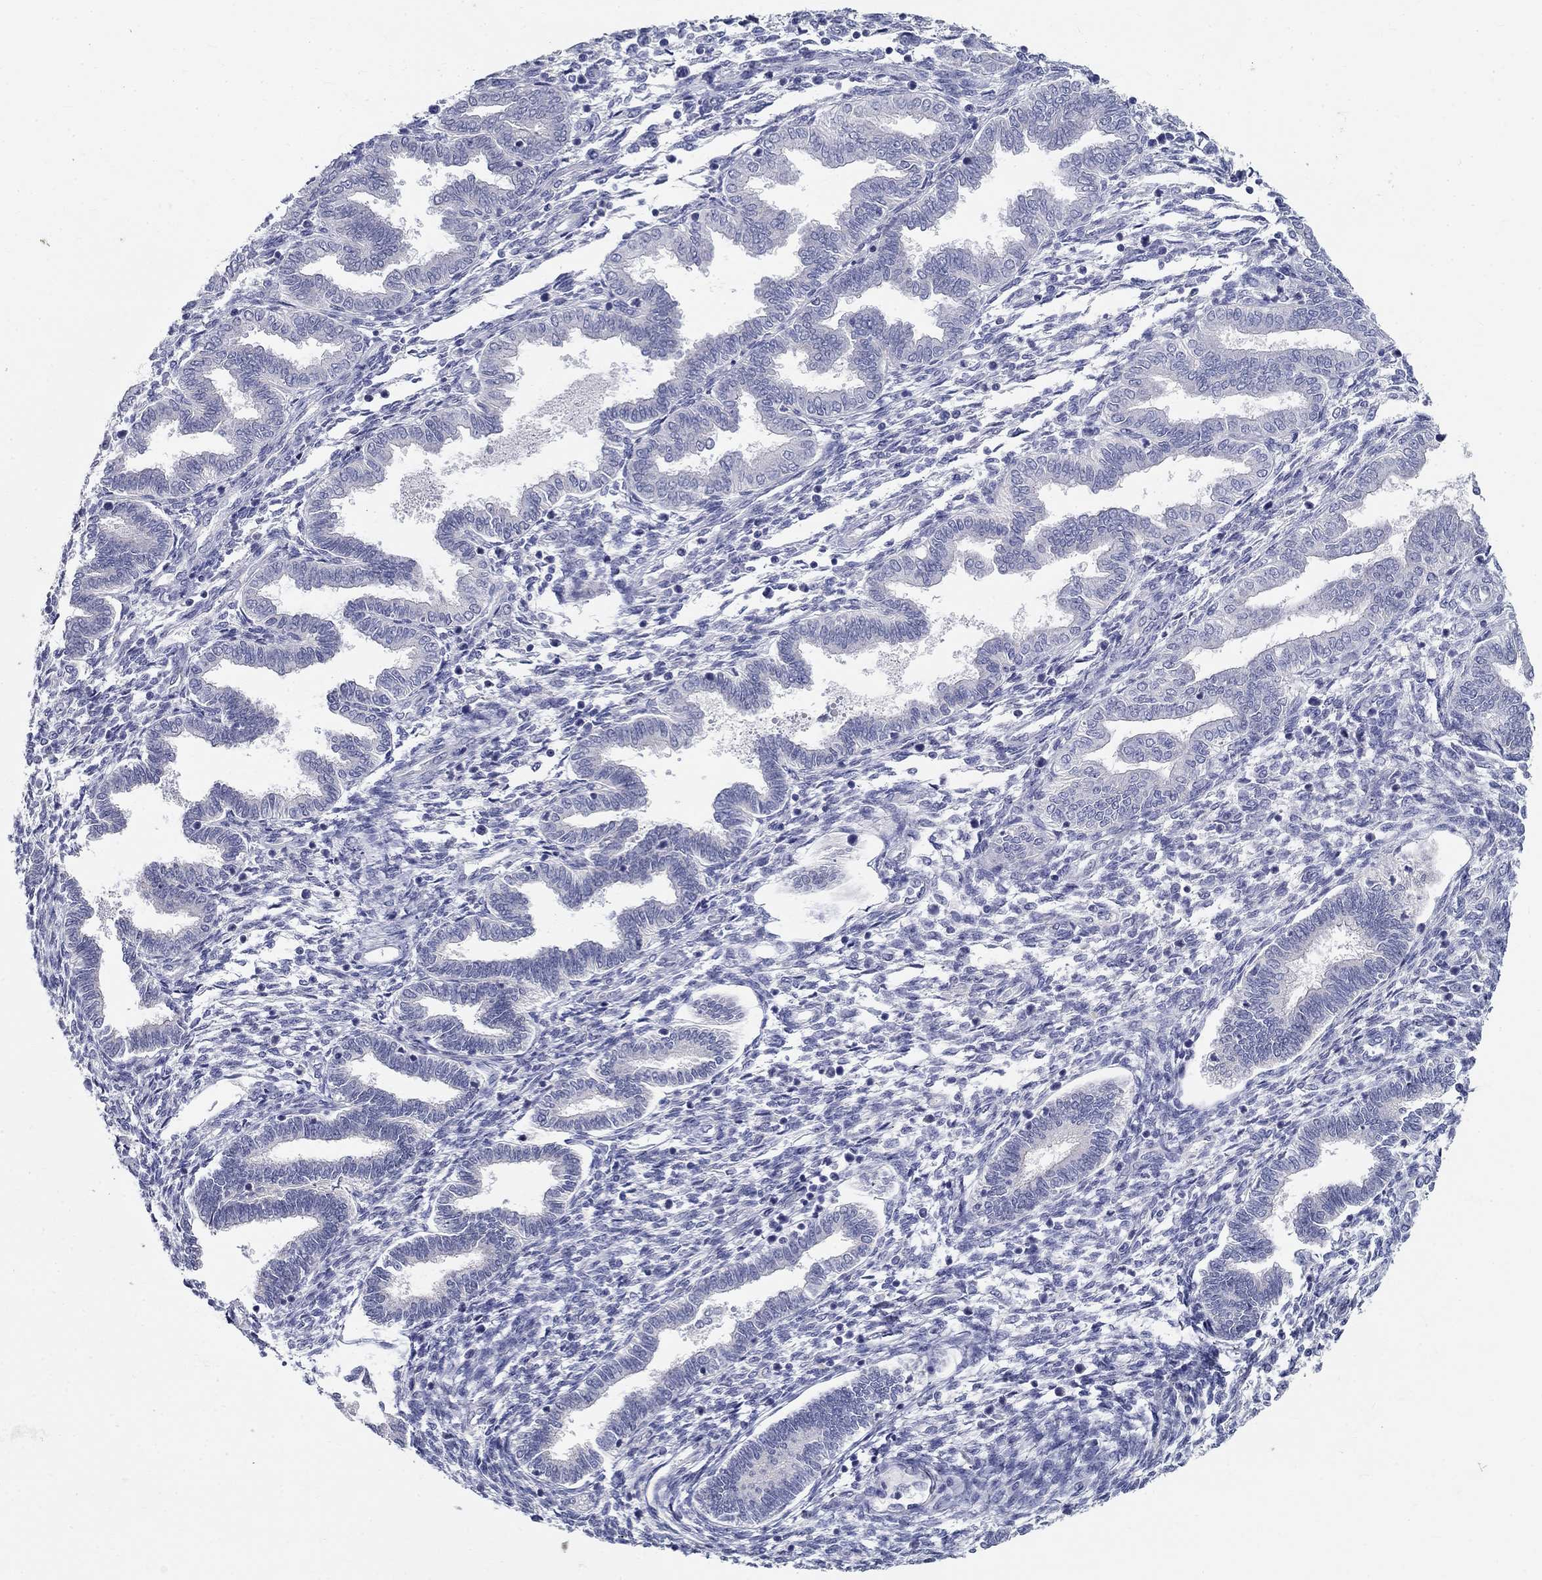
{"staining": {"intensity": "negative", "quantity": "none", "location": "none"}, "tissue": "endometrium", "cell_type": "Cells in endometrial stroma", "image_type": "normal", "snomed": [{"axis": "morphology", "description": "Normal tissue, NOS"}, {"axis": "topography", "description": "Endometrium"}], "caption": "Micrograph shows no protein expression in cells in endometrial stroma of unremarkable endometrium. Nuclei are stained in blue.", "gene": "ENSG00000290147", "patient": {"sex": "female", "age": 42}}